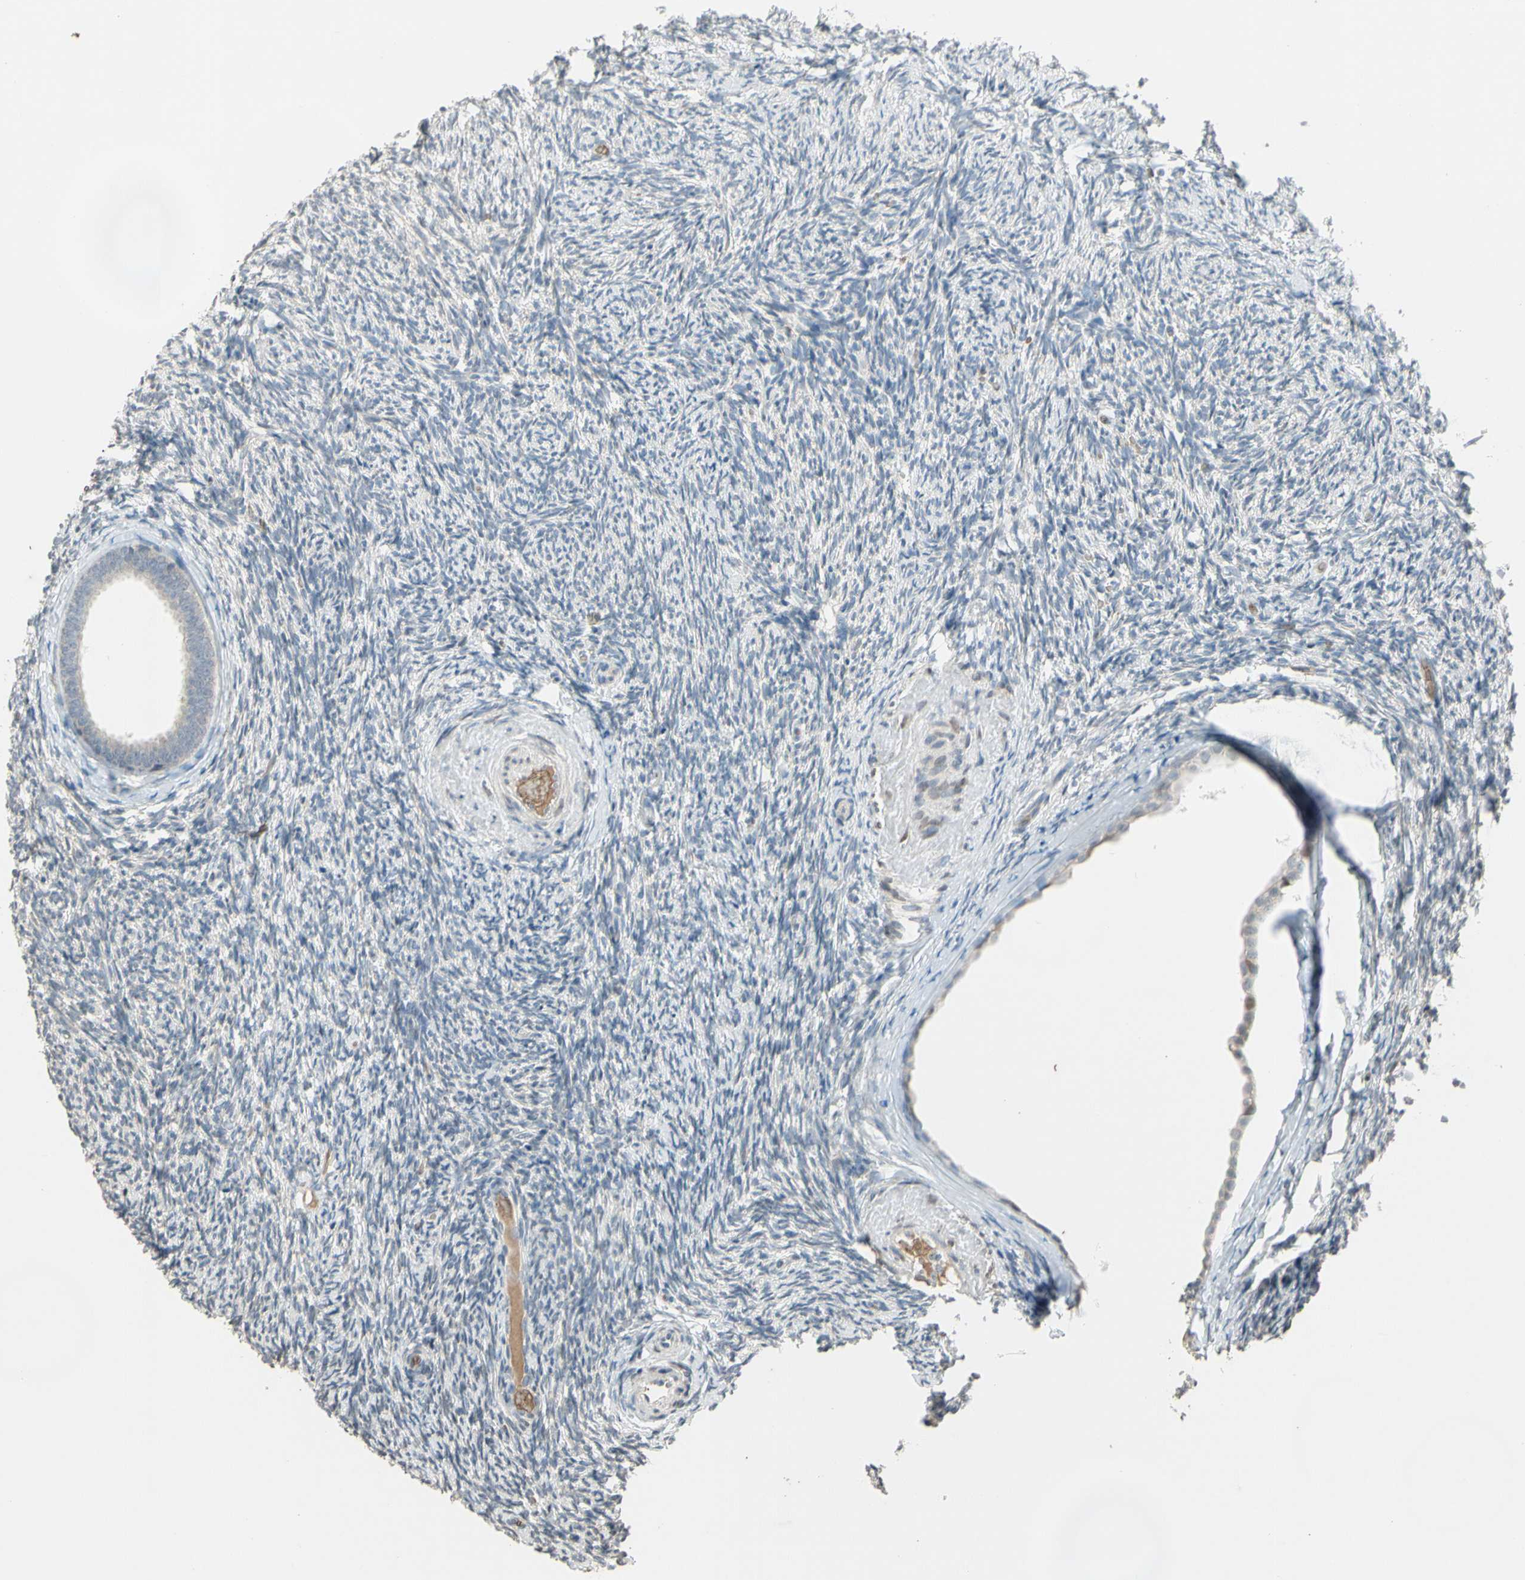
{"staining": {"intensity": "negative", "quantity": "none", "location": "none"}, "tissue": "ovary", "cell_type": "Follicle cells", "image_type": "normal", "snomed": [{"axis": "morphology", "description": "Normal tissue, NOS"}, {"axis": "topography", "description": "Ovary"}], "caption": "DAB immunohistochemical staining of unremarkable ovary exhibits no significant staining in follicle cells.", "gene": "GYPC", "patient": {"sex": "female", "age": 60}}